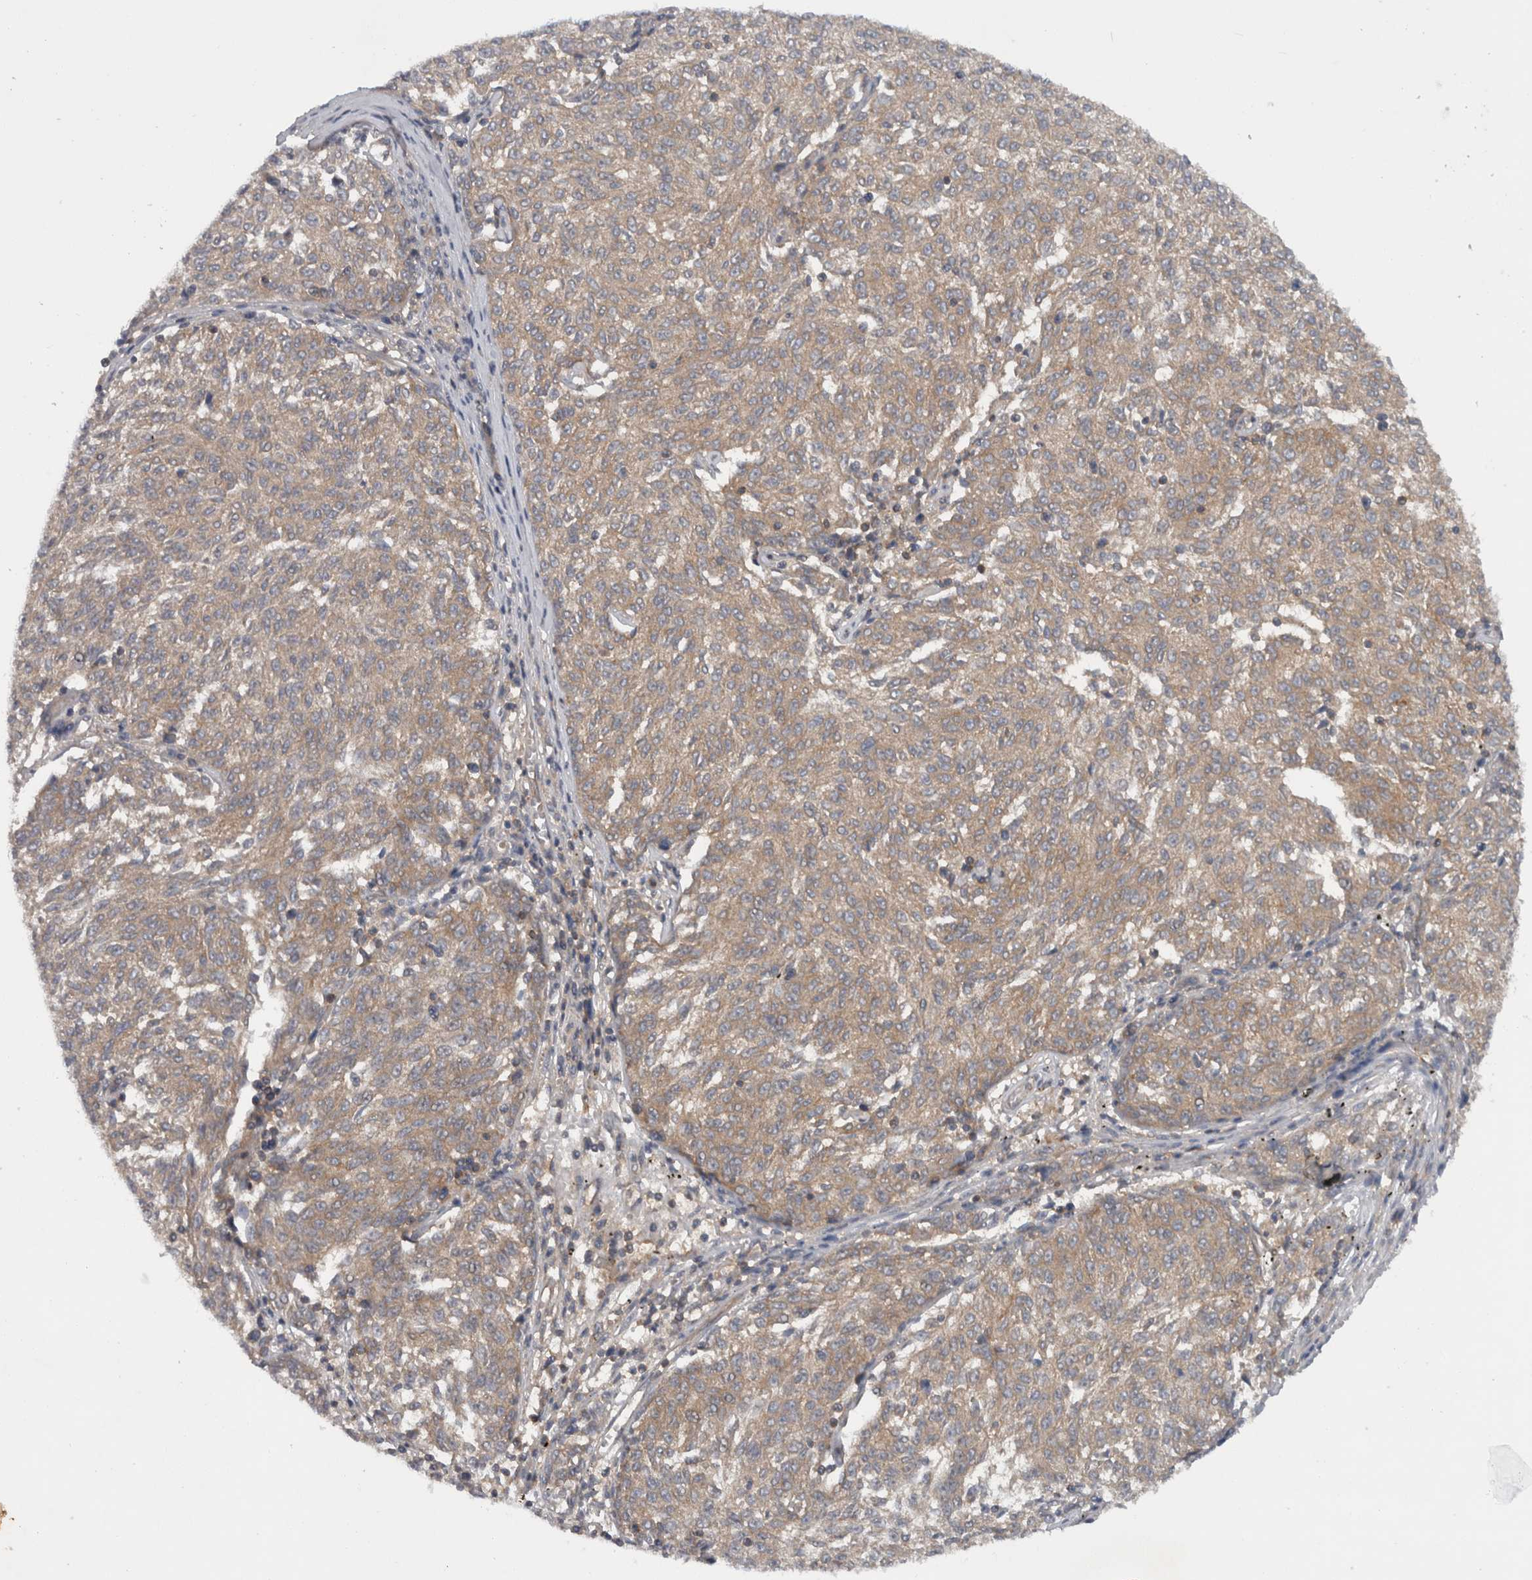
{"staining": {"intensity": "weak", "quantity": ">75%", "location": "cytoplasmic/membranous"}, "tissue": "melanoma", "cell_type": "Tumor cells", "image_type": "cancer", "snomed": [{"axis": "morphology", "description": "Malignant melanoma, NOS"}, {"axis": "topography", "description": "Skin"}], "caption": "This image exhibits malignant melanoma stained with immunohistochemistry to label a protein in brown. The cytoplasmic/membranous of tumor cells show weak positivity for the protein. Nuclei are counter-stained blue.", "gene": "SCARA5", "patient": {"sex": "female", "age": 72}}